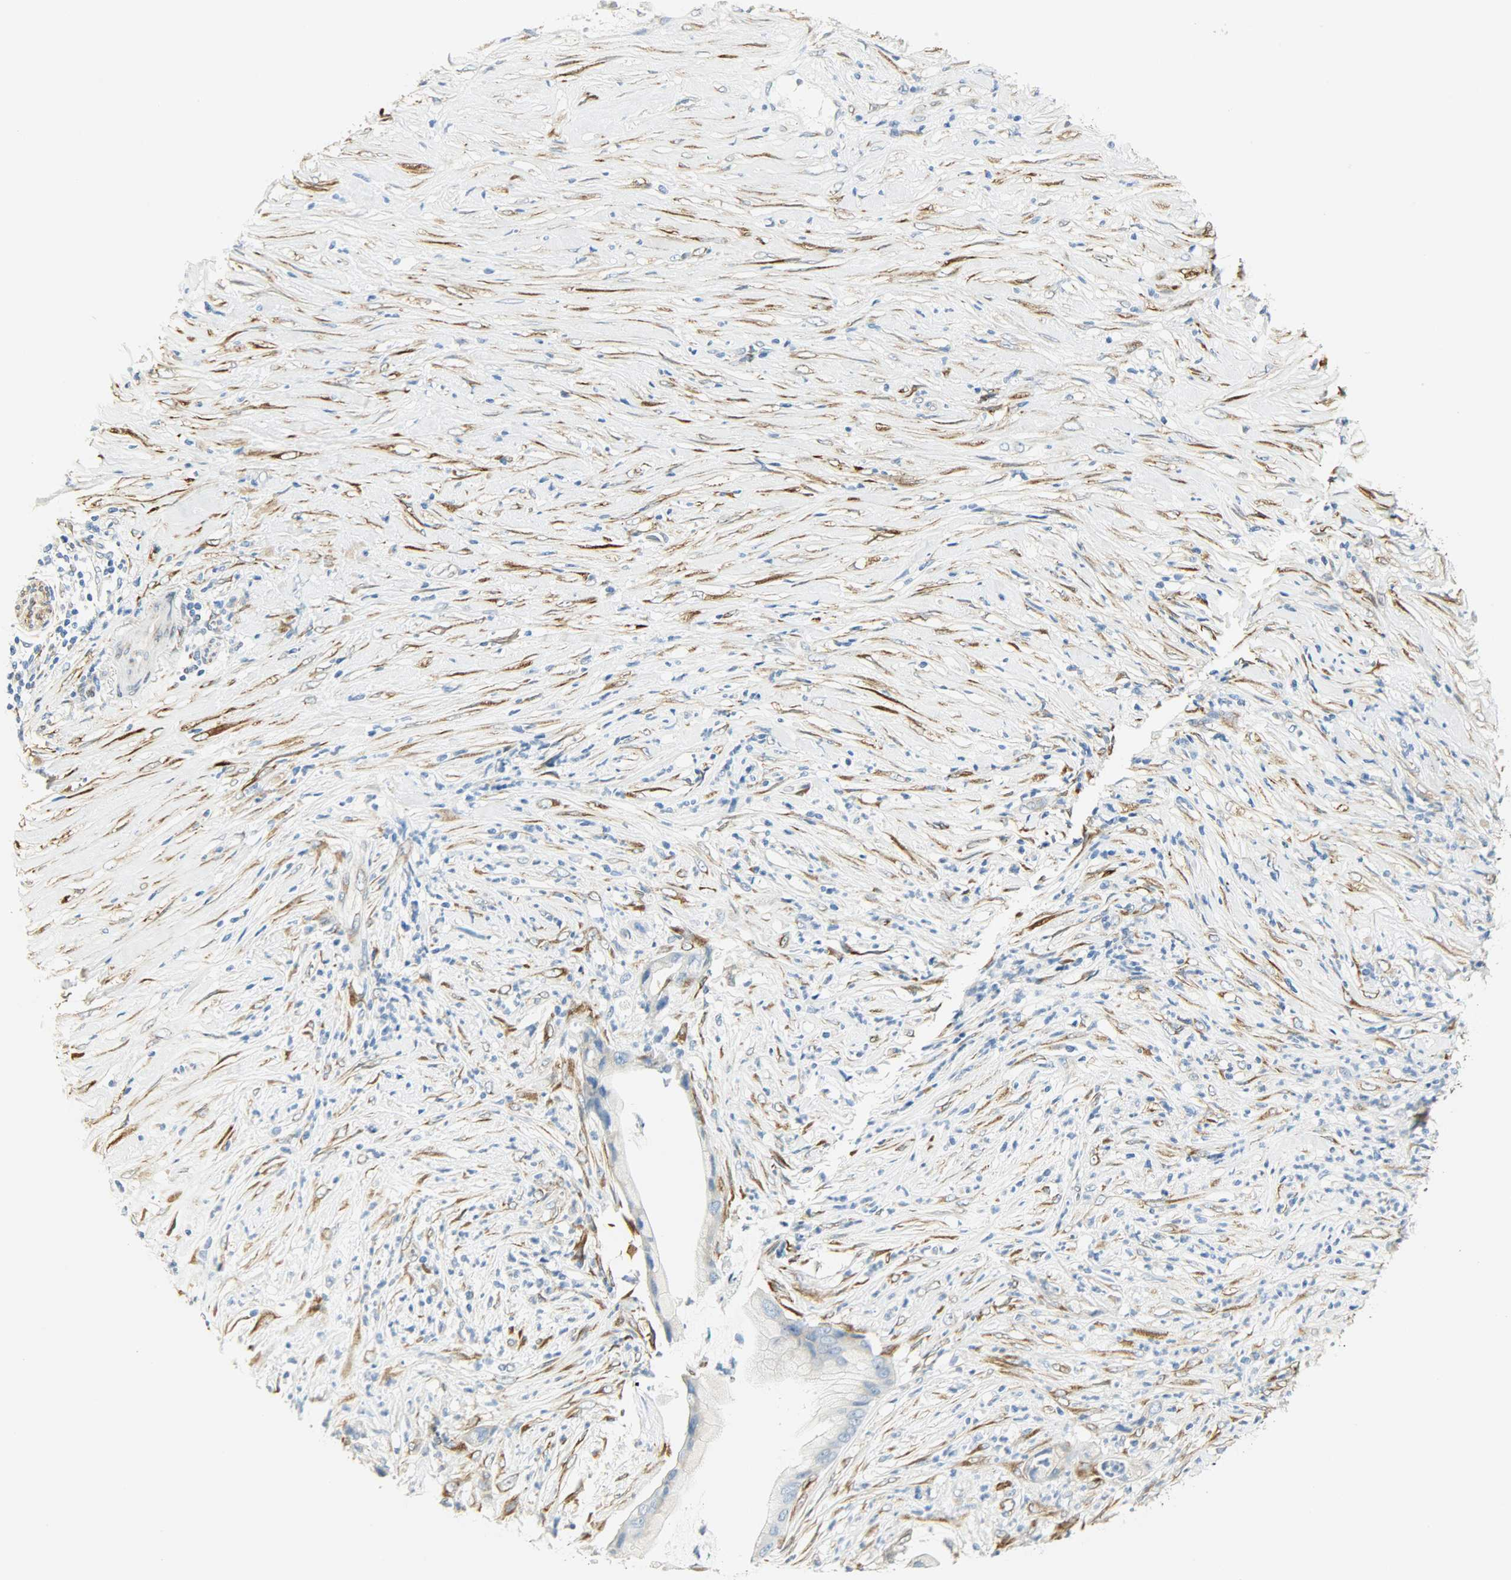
{"staining": {"intensity": "negative", "quantity": "none", "location": "none"}, "tissue": "pancreatic cancer", "cell_type": "Tumor cells", "image_type": "cancer", "snomed": [{"axis": "morphology", "description": "Adenocarcinoma, NOS"}, {"axis": "topography", "description": "Pancreas"}], "caption": "Tumor cells are negative for brown protein staining in pancreatic cancer.", "gene": "PKD2", "patient": {"sex": "female", "age": 59}}